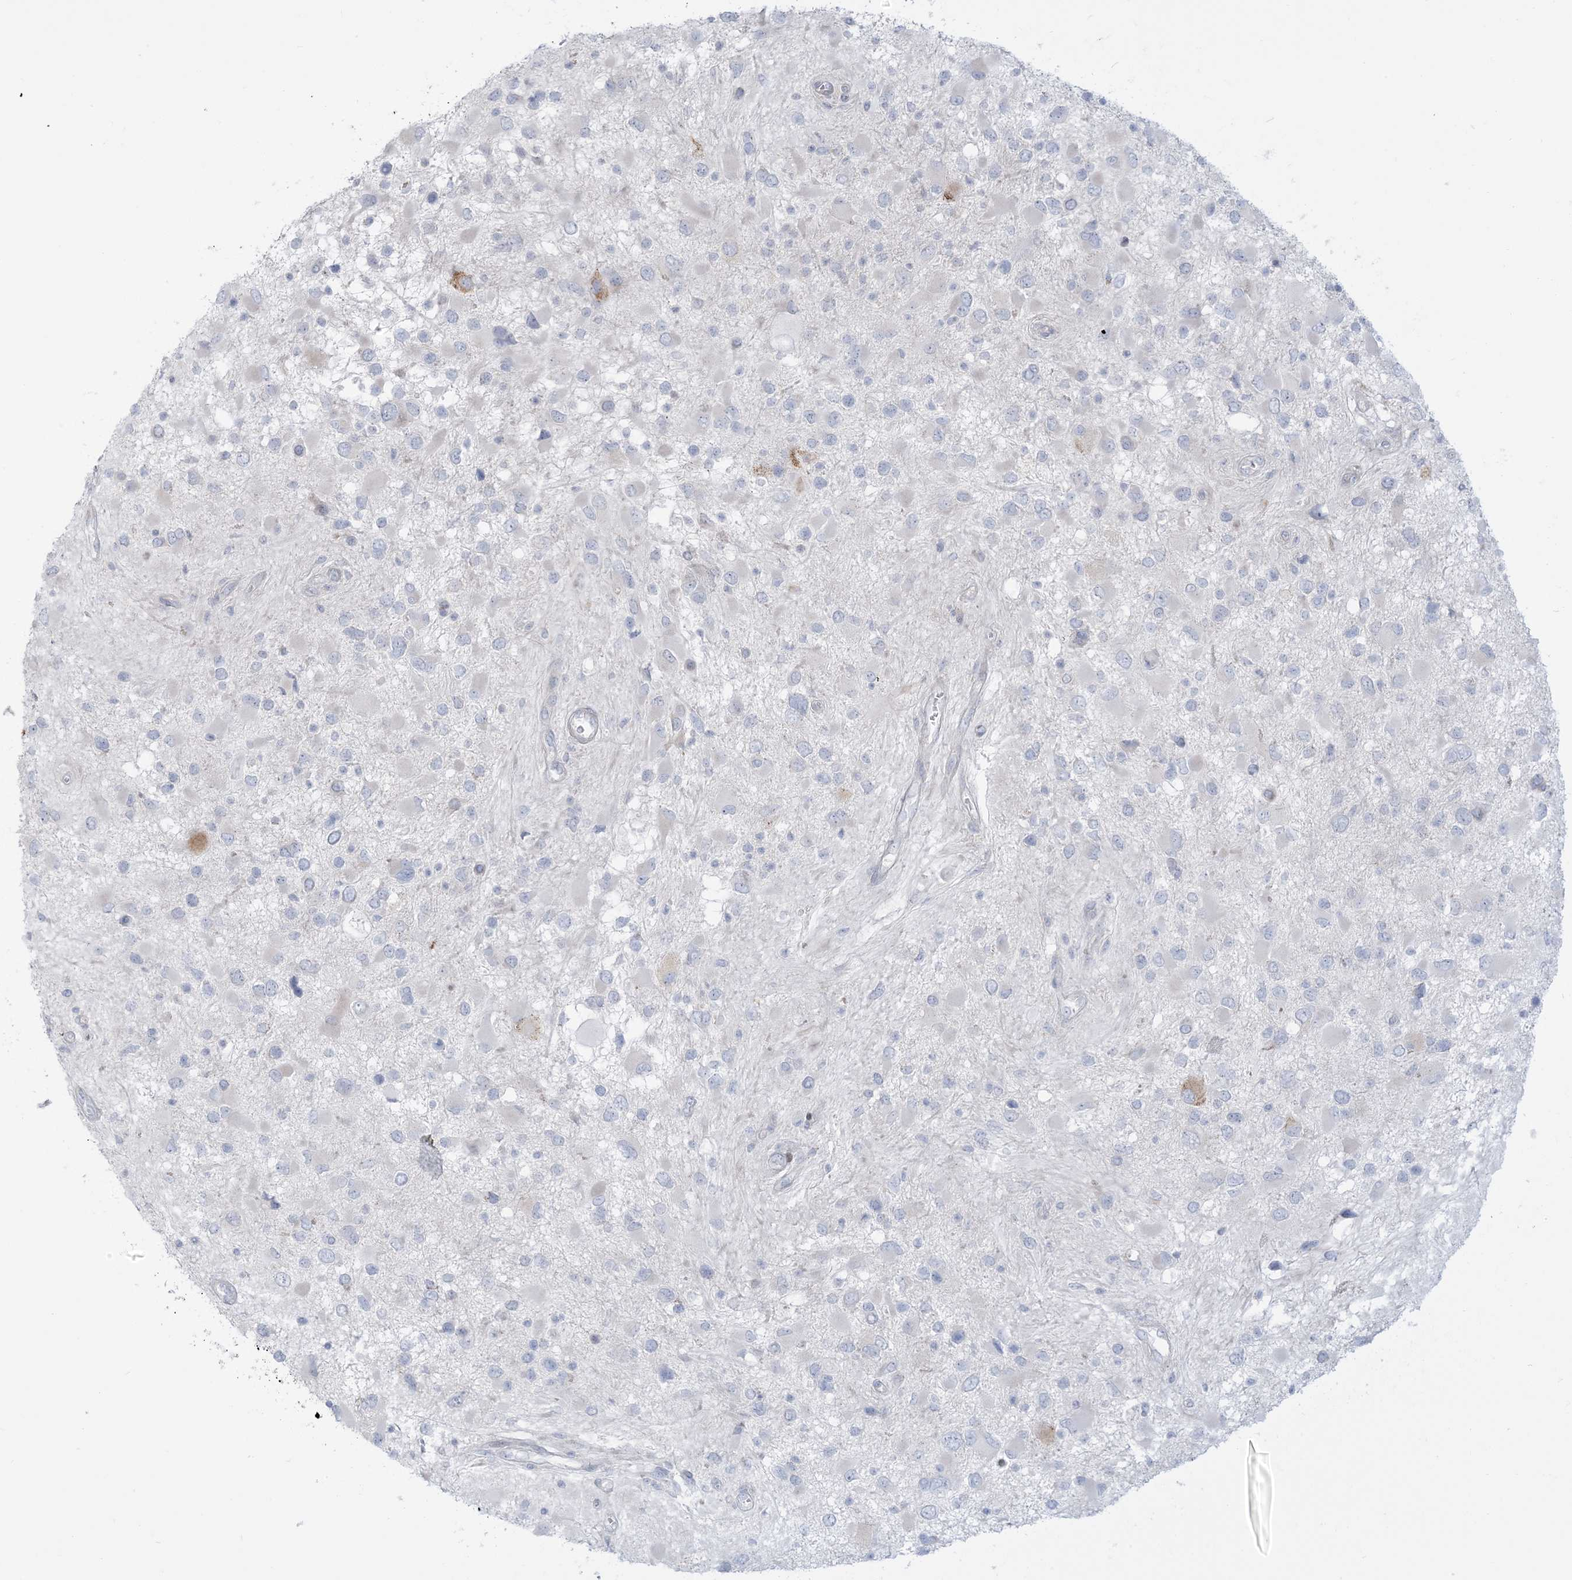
{"staining": {"intensity": "negative", "quantity": "none", "location": "none"}, "tissue": "glioma", "cell_type": "Tumor cells", "image_type": "cancer", "snomed": [{"axis": "morphology", "description": "Glioma, malignant, High grade"}, {"axis": "topography", "description": "Brain"}], "caption": "Tumor cells are negative for brown protein staining in glioma.", "gene": "AFTPH", "patient": {"sex": "male", "age": 53}}